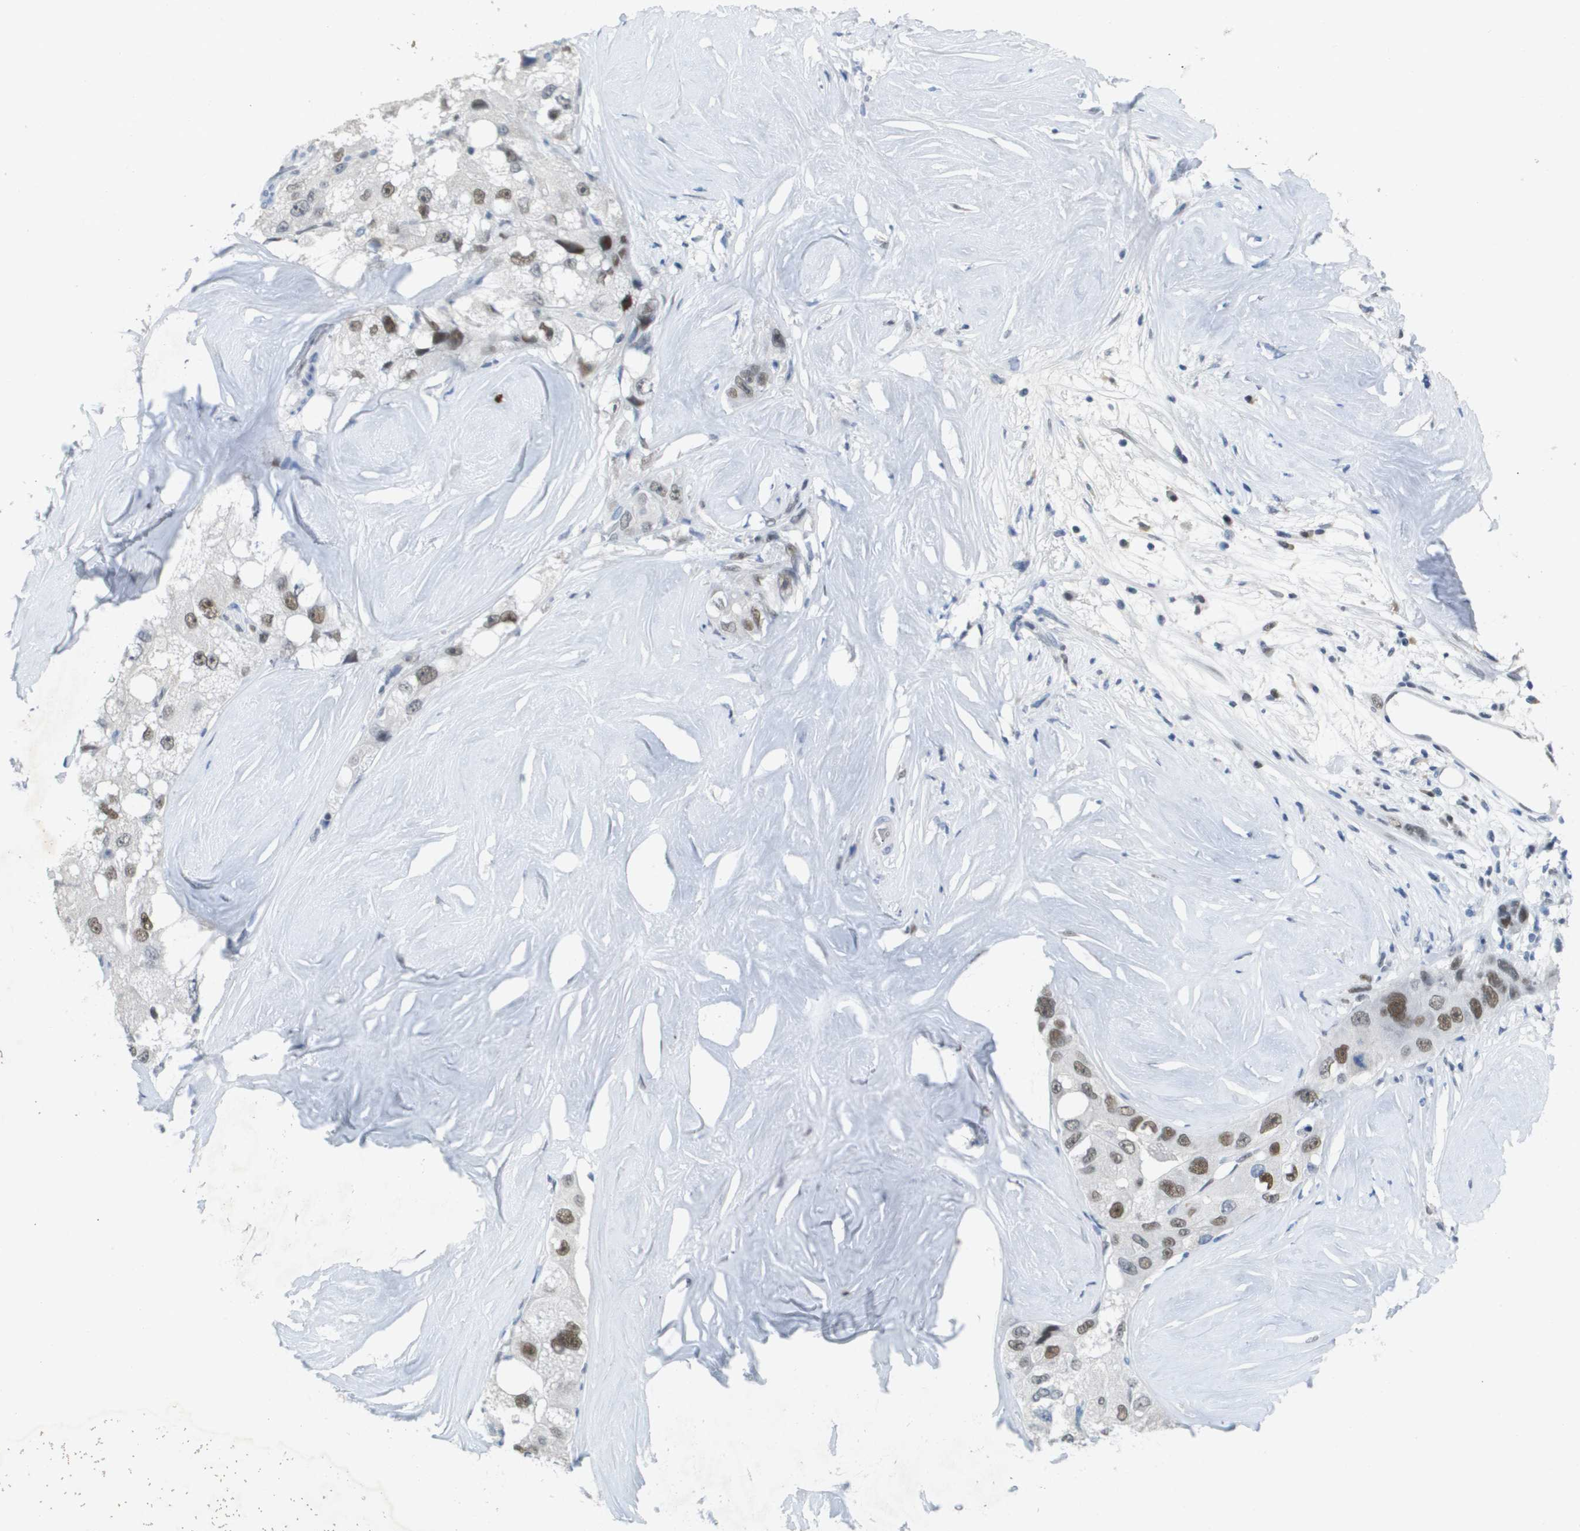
{"staining": {"intensity": "strong", "quantity": ">75%", "location": "nuclear"}, "tissue": "liver cancer", "cell_type": "Tumor cells", "image_type": "cancer", "snomed": [{"axis": "morphology", "description": "Carcinoma, Hepatocellular, NOS"}, {"axis": "topography", "description": "Liver"}], "caption": "Immunohistochemistry photomicrograph of human liver hepatocellular carcinoma stained for a protein (brown), which reveals high levels of strong nuclear staining in approximately >75% of tumor cells.", "gene": "TP53RK", "patient": {"sex": "male", "age": 80}}